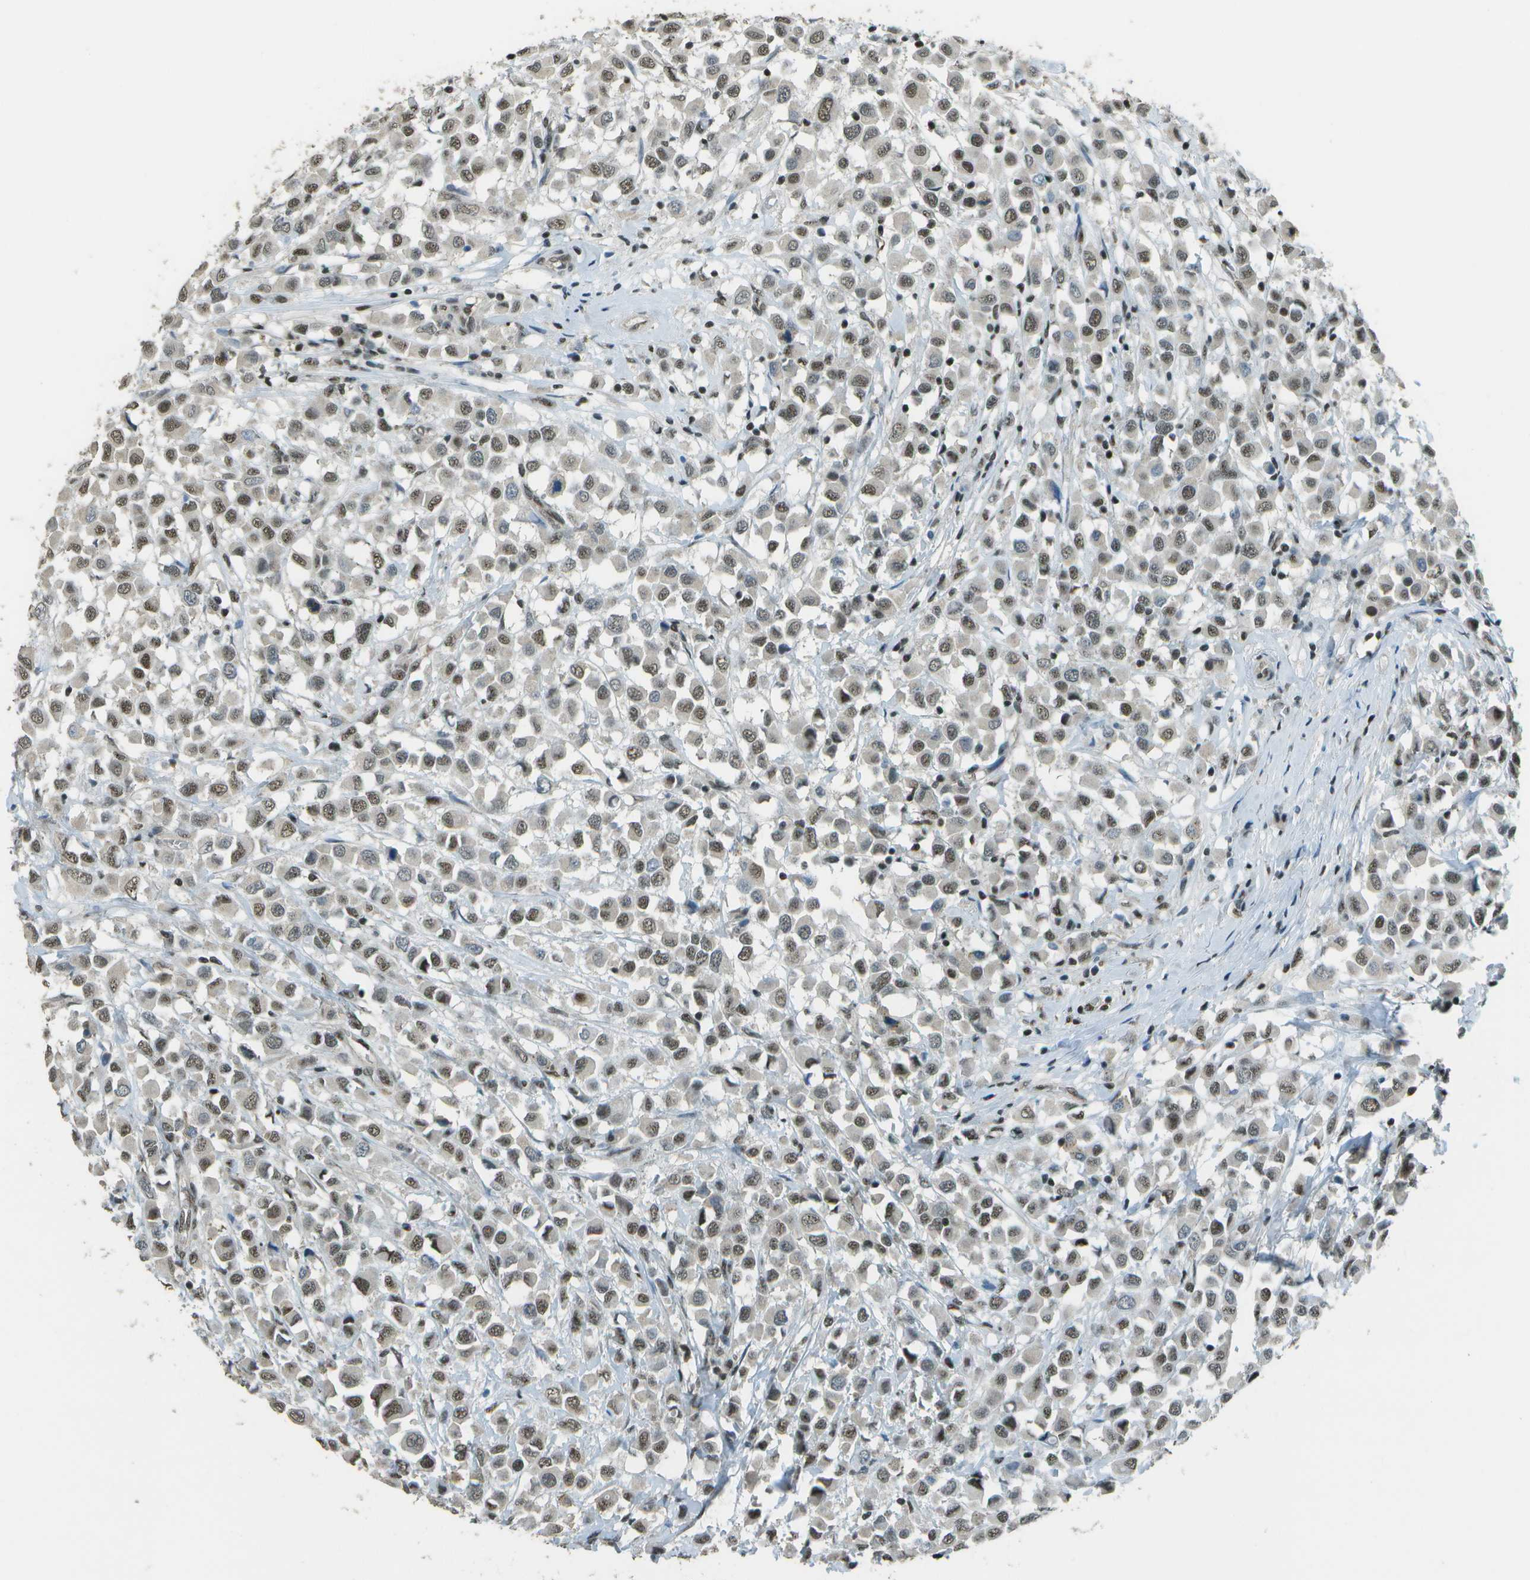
{"staining": {"intensity": "moderate", "quantity": ">75%", "location": "nuclear"}, "tissue": "breast cancer", "cell_type": "Tumor cells", "image_type": "cancer", "snomed": [{"axis": "morphology", "description": "Duct carcinoma"}, {"axis": "topography", "description": "Breast"}], "caption": "High-magnification brightfield microscopy of breast cancer stained with DAB (3,3'-diaminobenzidine) (brown) and counterstained with hematoxylin (blue). tumor cells exhibit moderate nuclear positivity is identified in approximately>75% of cells. The protein of interest is shown in brown color, while the nuclei are stained blue.", "gene": "DEPDC1", "patient": {"sex": "female", "age": 61}}